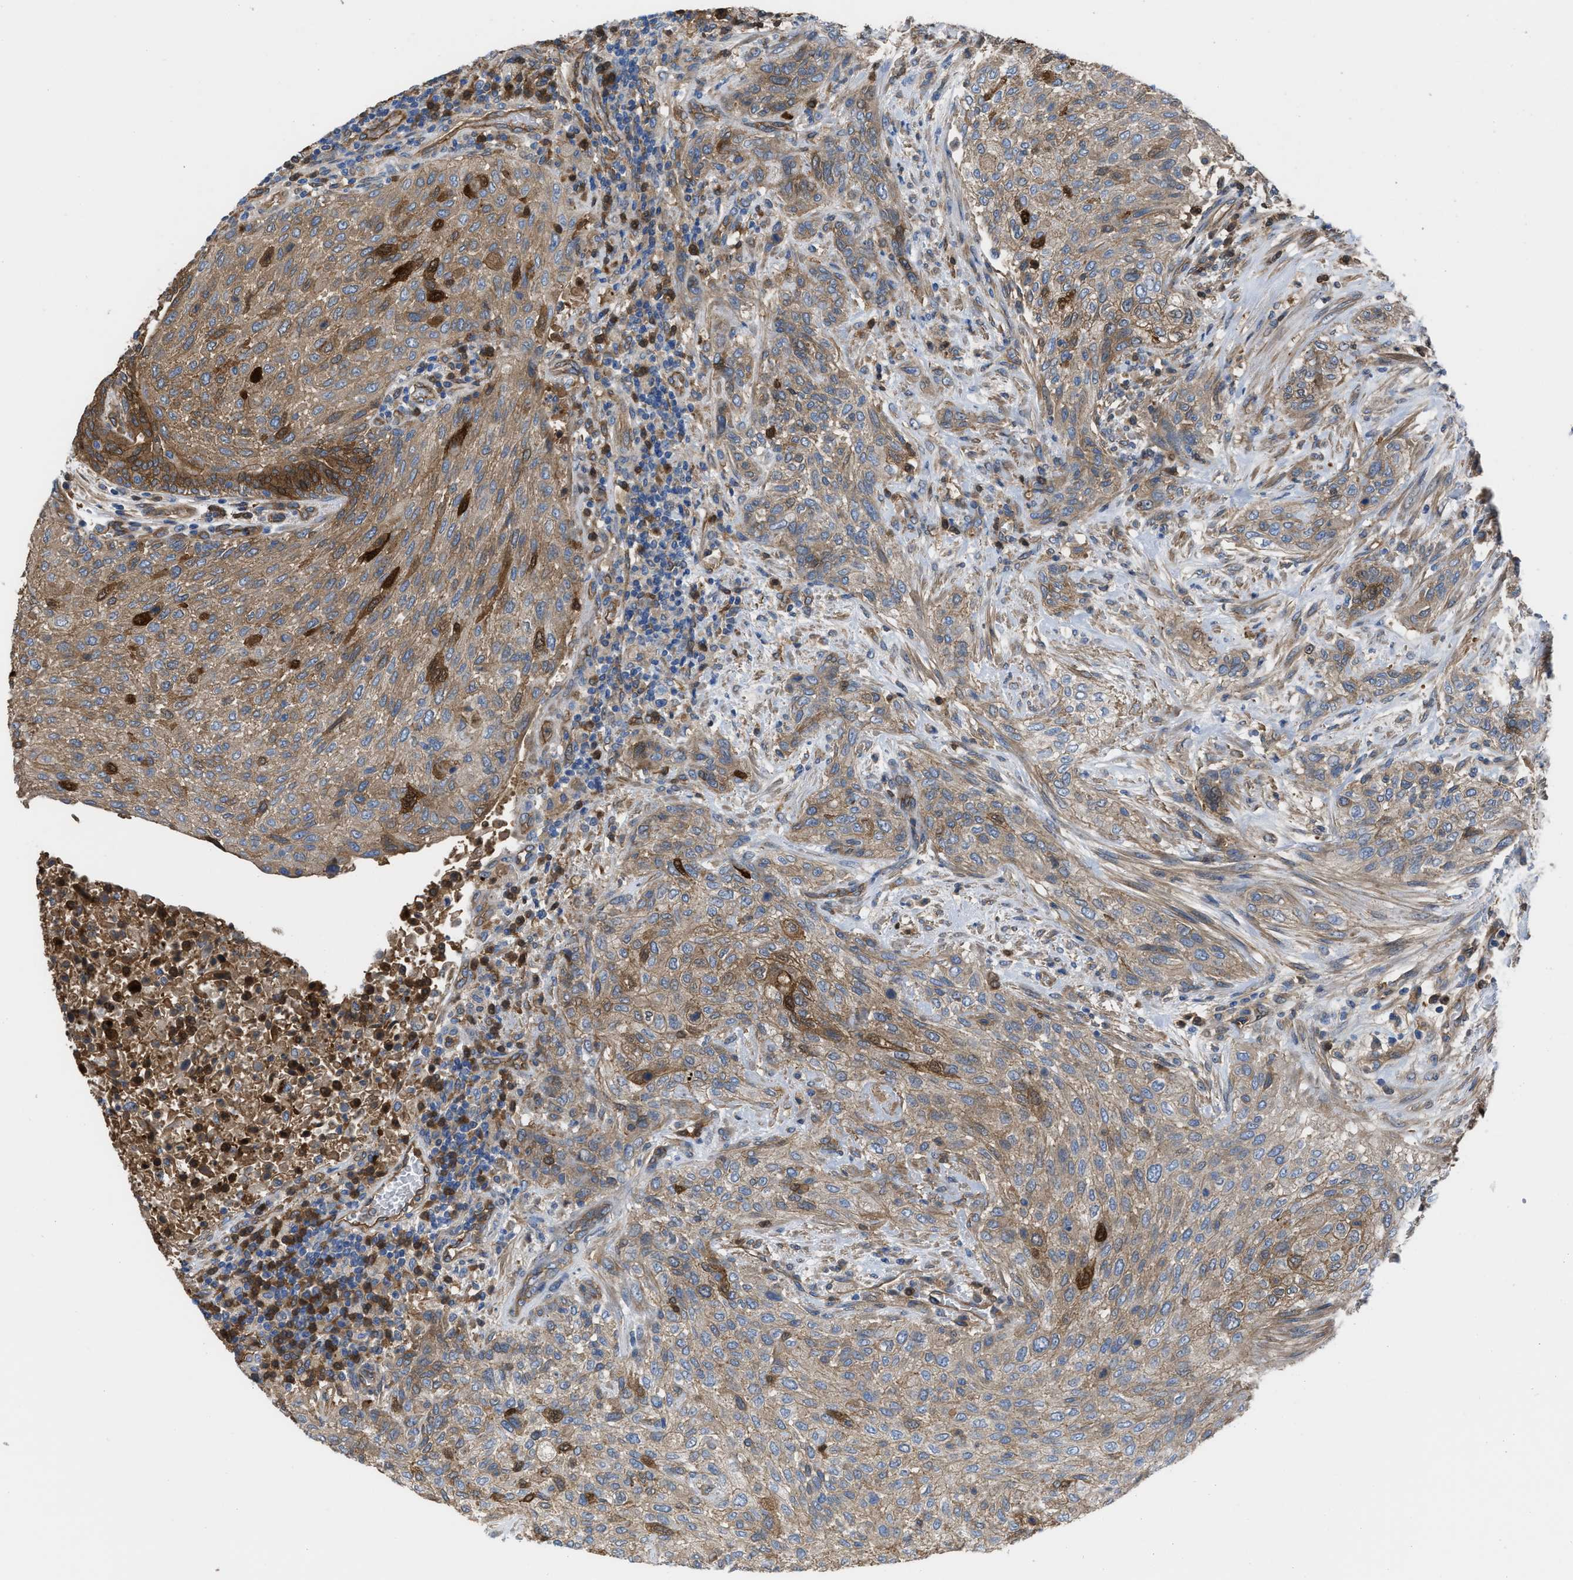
{"staining": {"intensity": "moderate", "quantity": ">75%", "location": "cytoplasmic/membranous"}, "tissue": "urothelial cancer", "cell_type": "Tumor cells", "image_type": "cancer", "snomed": [{"axis": "morphology", "description": "Urothelial carcinoma, Low grade"}, {"axis": "morphology", "description": "Urothelial carcinoma, High grade"}, {"axis": "topography", "description": "Urinary bladder"}], "caption": "Approximately >75% of tumor cells in human urothelial cancer show moderate cytoplasmic/membranous protein expression as visualized by brown immunohistochemical staining.", "gene": "TRIOBP", "patient": {"sex": "male", "age": 35}}